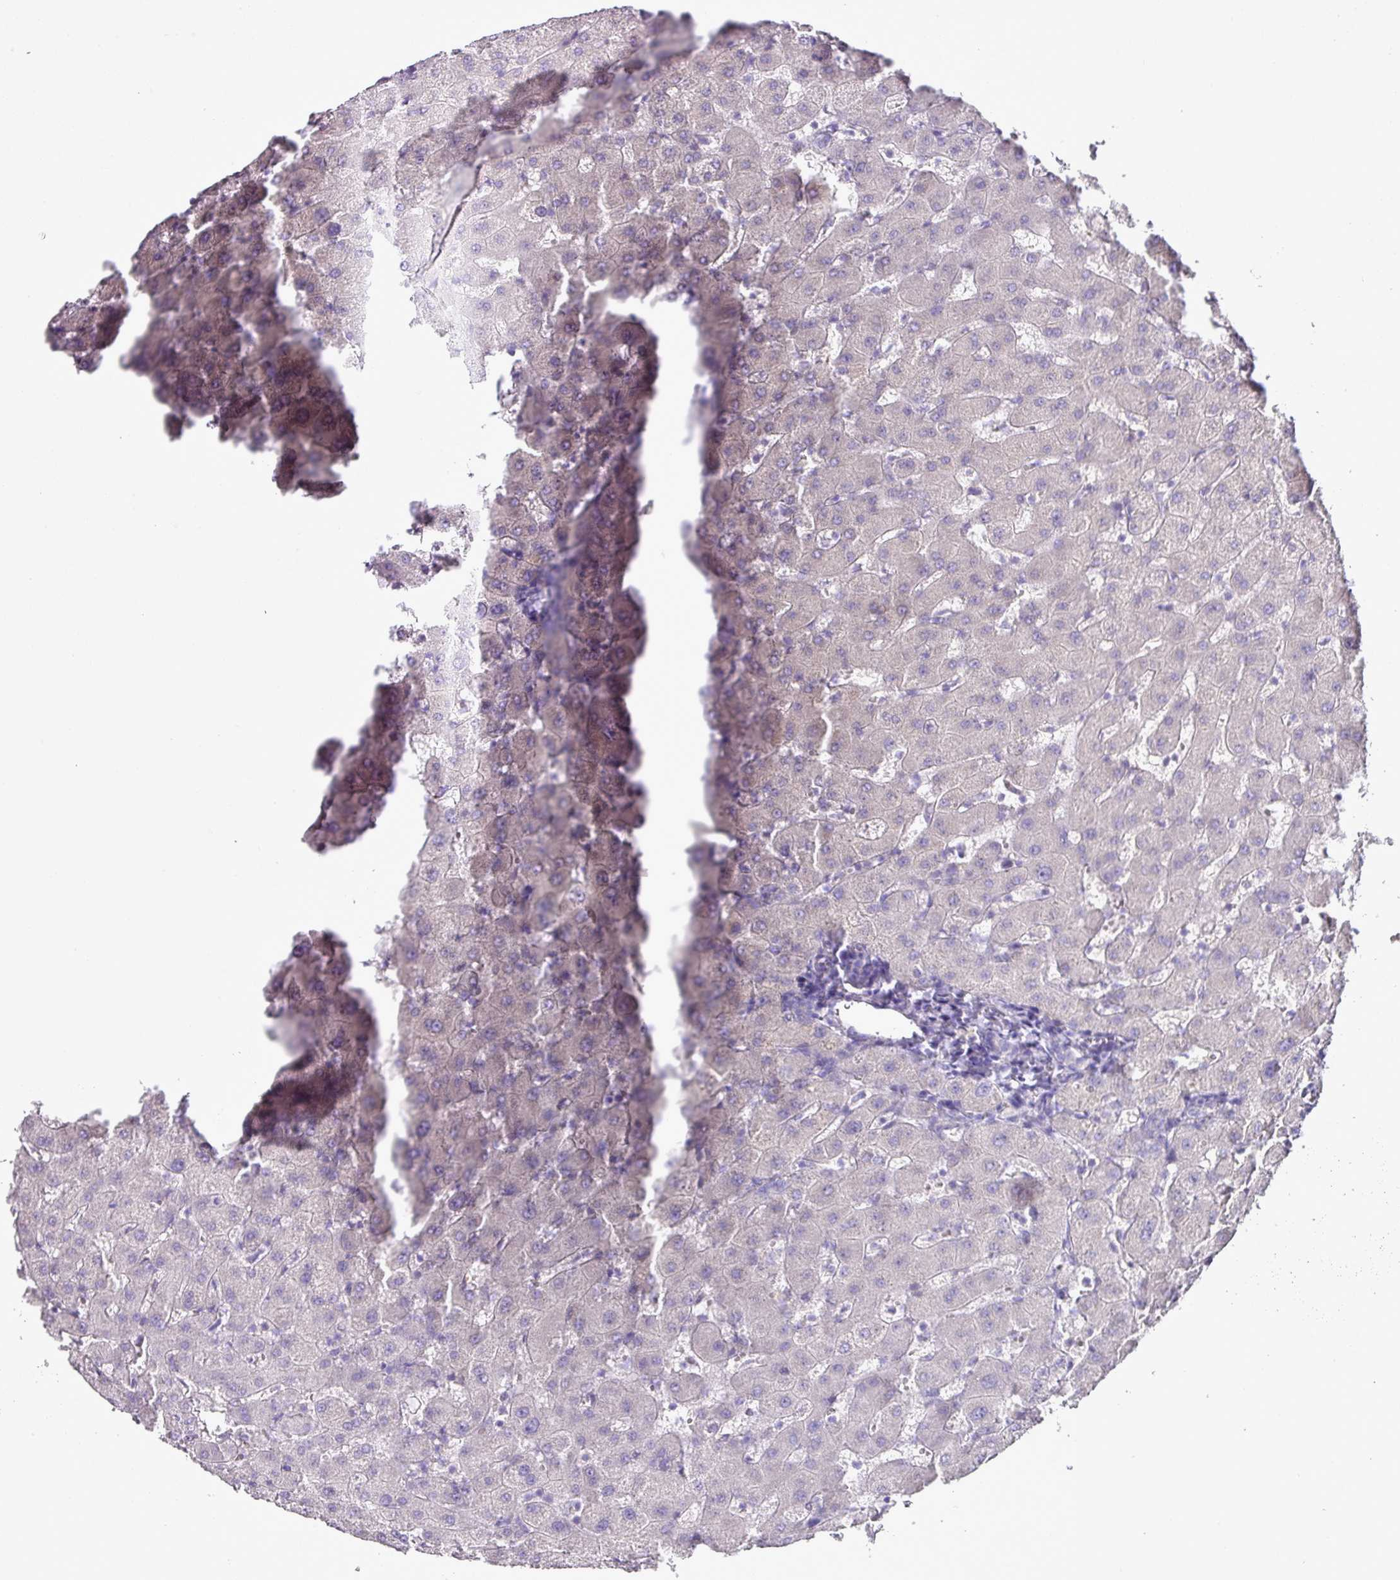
{"staining": {"intensity": "negative", "quantity": "none", "location": "none"}, "tissue": "liver", "cell_type": "Cholangiocytes", "image_type": "normal", "snomed": [{"axis": "morphology", "description": "Normal tissue, NOS"}, {"axis": "topography", "description": "Liver"}], "caption": "Cholangiocytes show no significant expression in normal liver. (DAB immunohistochemistry, high magnification).", "gene": "BRINP2", "patient": {"sex": "female", "age": 63}}